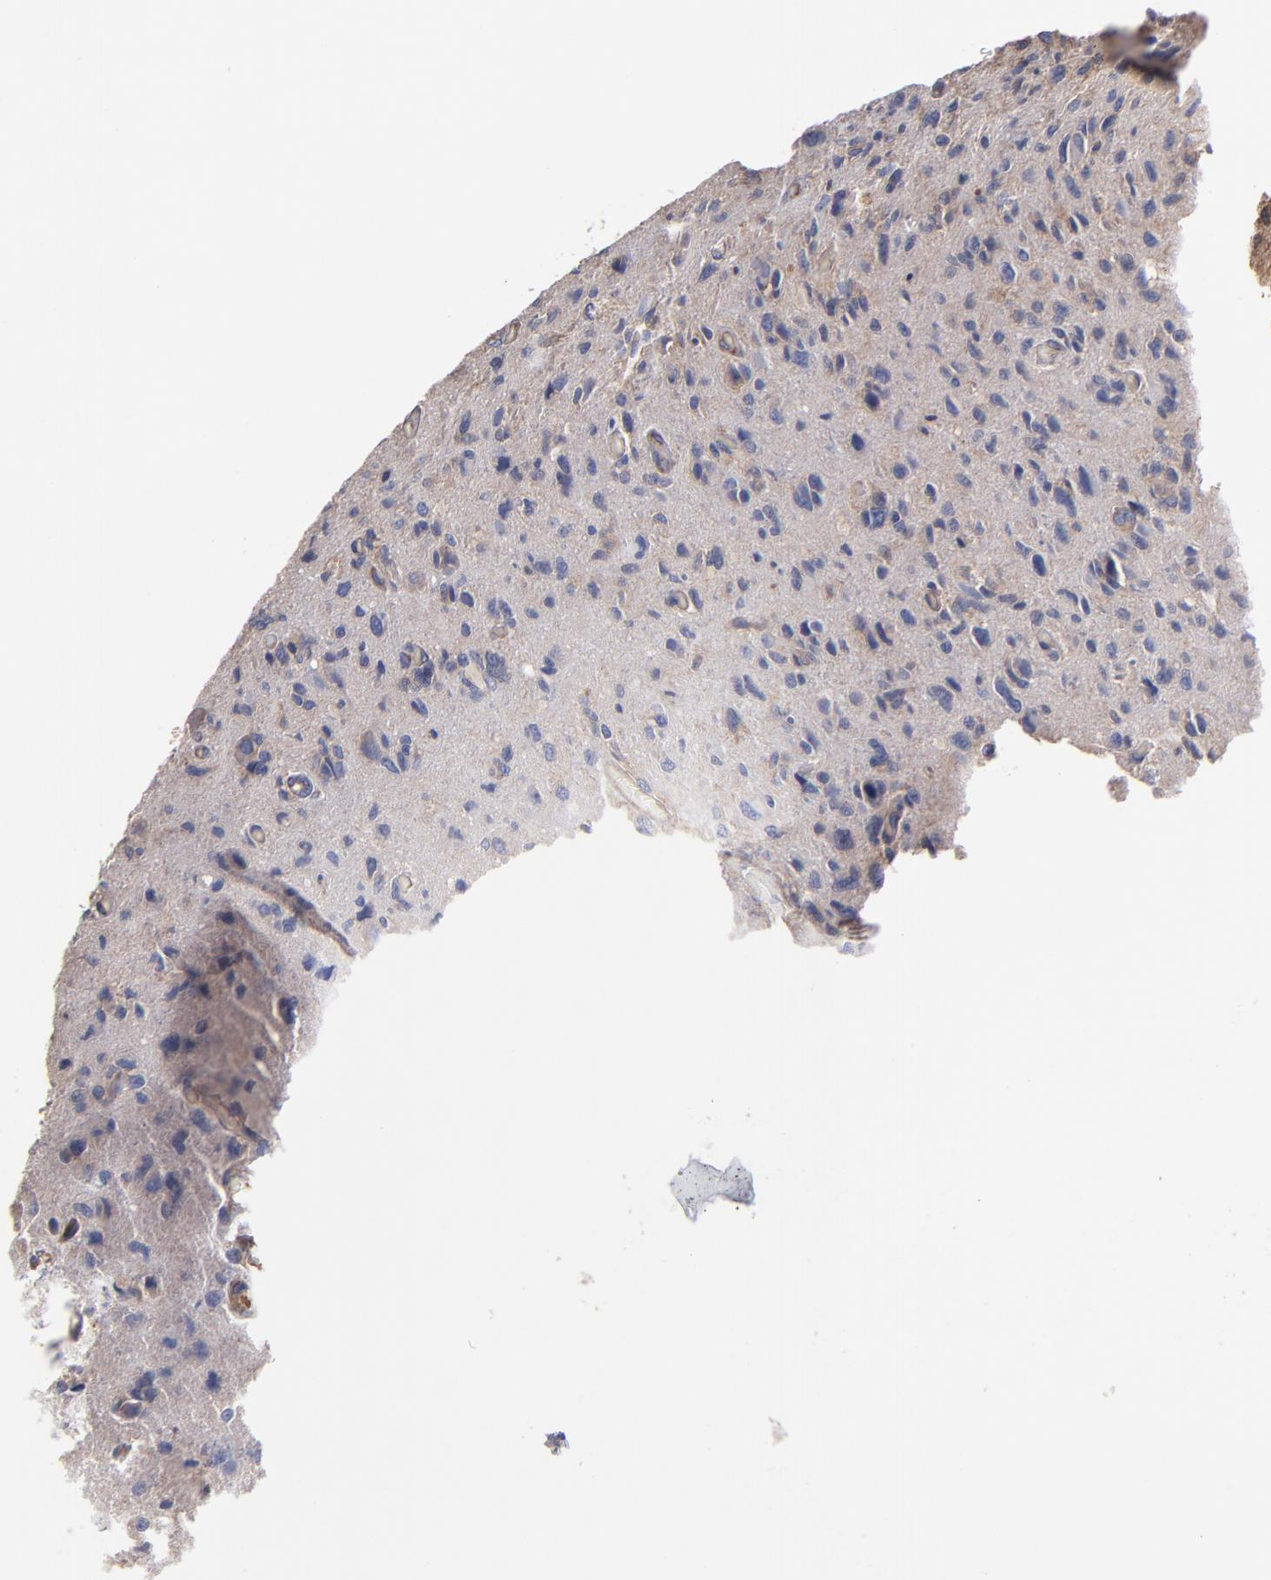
{"staining": {"intensity": "weak", "quantity": "25%-75%", "location": "cytoplasmic/membranous"}, "tissue": "glioma", "cell_type": "Tumor cells", "image_type": "cancer", "snomed": [{"axis": "morphology", "description": "Glioma, malignant, High grade"}, {"axis": "topography", "description": "Brain"}], "caption": "The image exhibits immunohistochemical staining of malignant glioma (high-grade). There is weak cytoplasmic/membranous positivity is identified in approximately 25%-75% of tumor cells. The staining was performed using DAB, with brown indicating positive protein expression. Nuclei are stained blue with hematoxylin.", "gene": "ESYT2", "patient": {"sex": "male", "age": 69}}